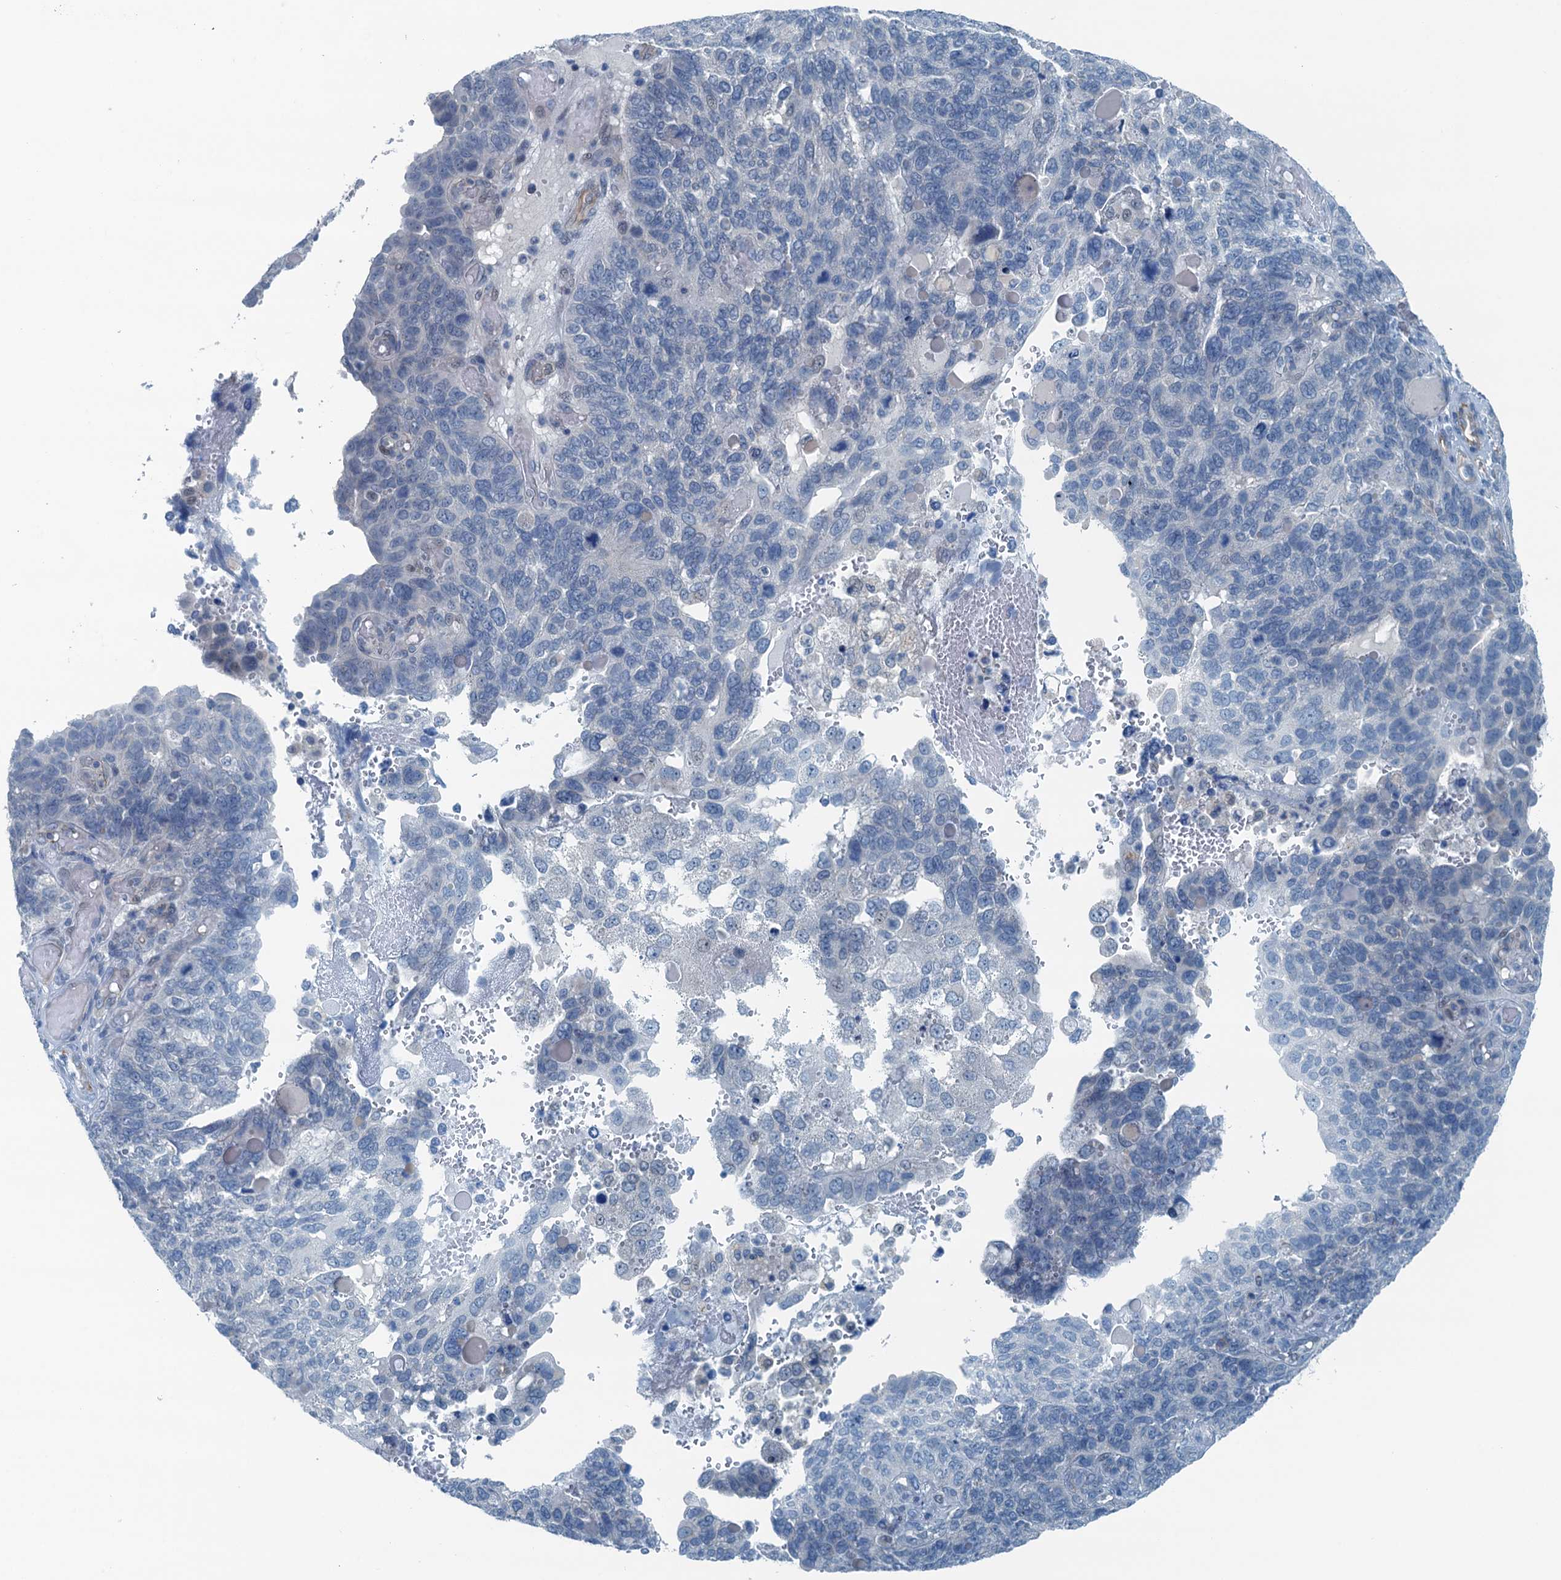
{"staining": {"intensity": "negative", "quantity": "none", "location": "none"}, "tissue": "endometrial cancer", "cell_type": "Tumor cells", "image_type": "cancer", "snomed": [{"axis": "morphology", "description": "Adenocarcinoma, NOS"}, {"axis": "topography", "description": "Endometrium"}], "caption": "Tumor cells are negative for protein expression in human endometrial cancer.", "gene": "GFOD2", "patient": {"sex": "female", "age": 66}}